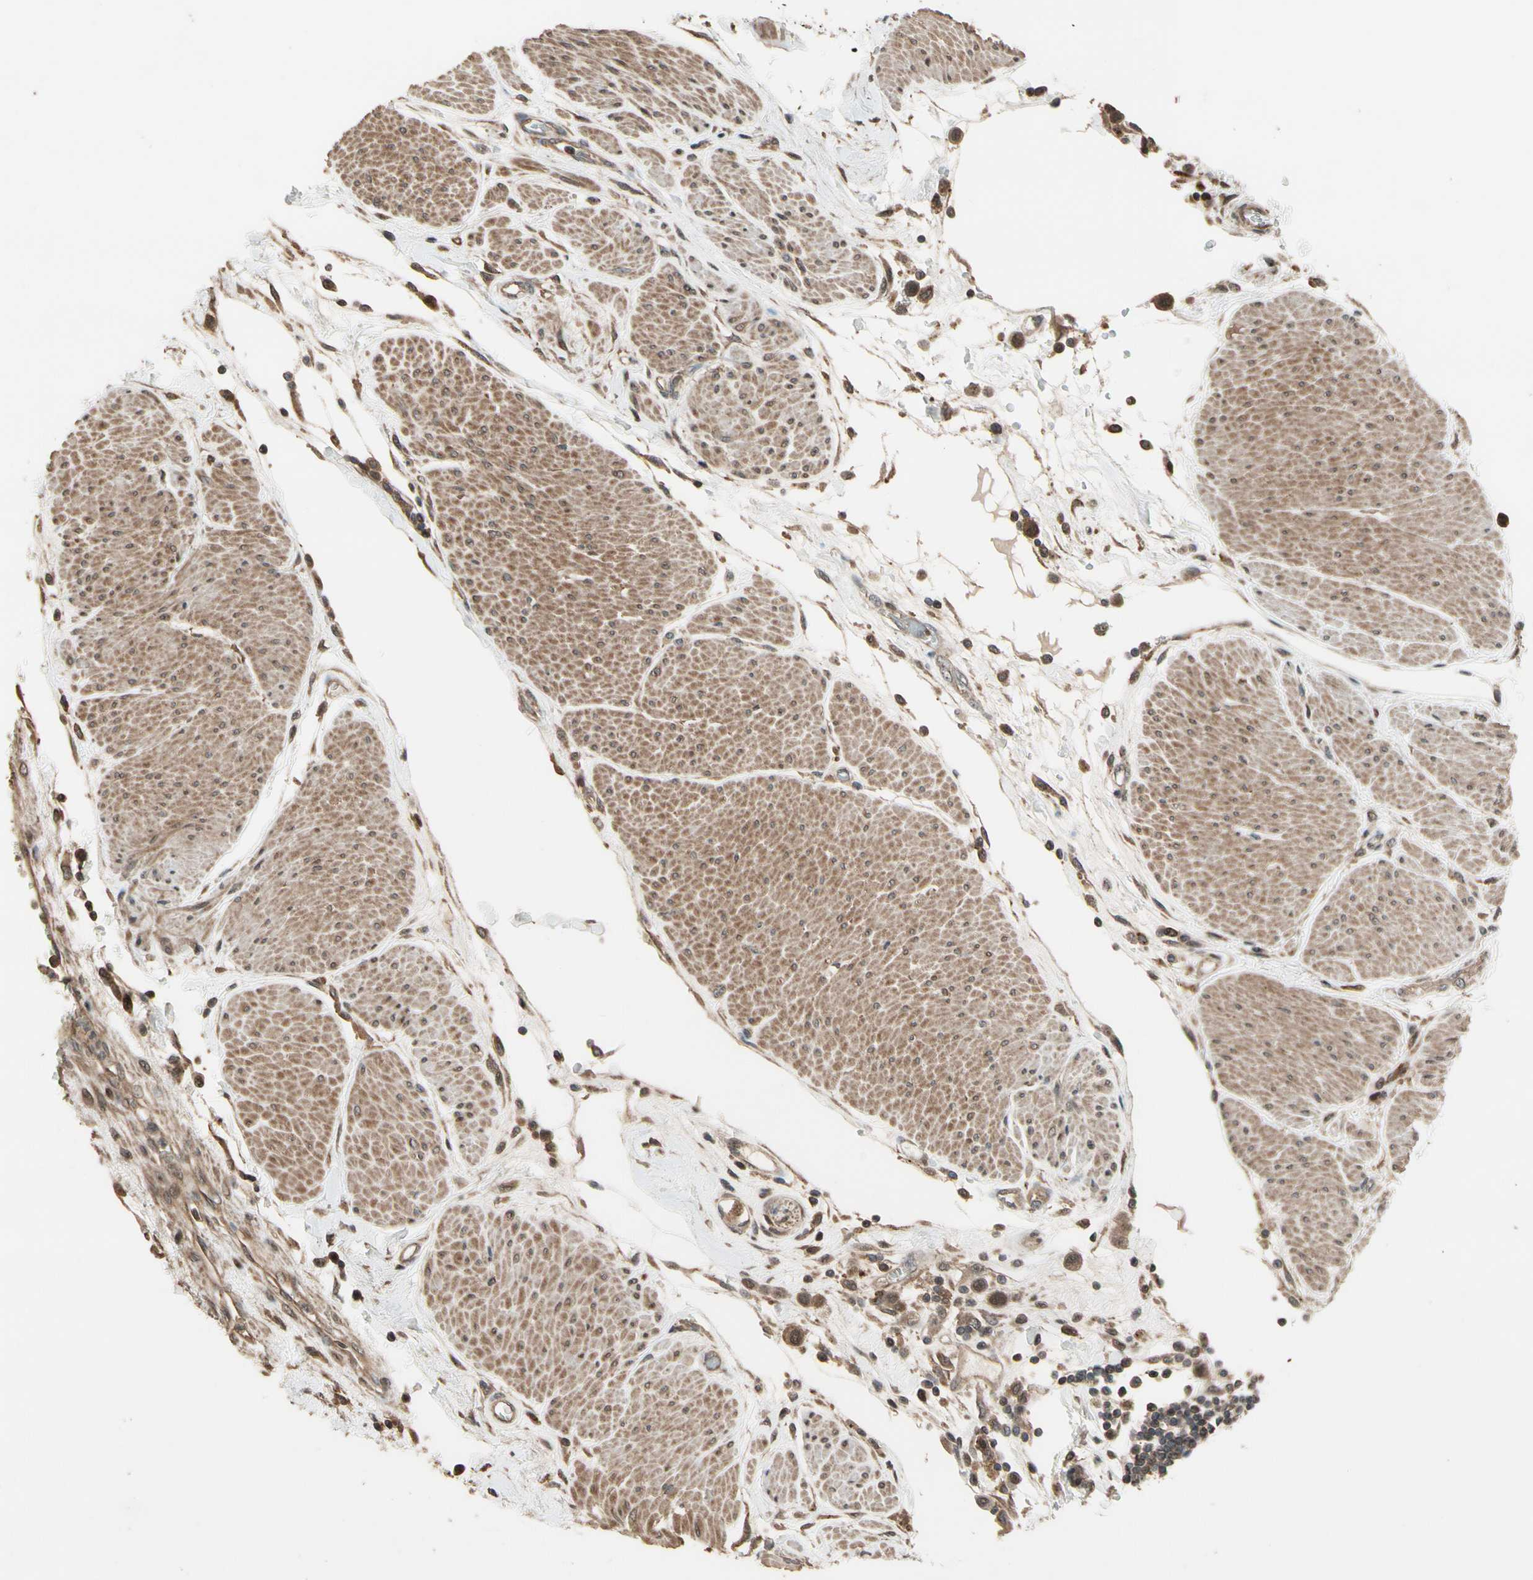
{"staining": {"intensity": "moderate", "quantity": "<25%", "location": "cytoplasmic/membranous"}, "tissue": "urothelial cancer", "cell_type": "Tumor cells", "image_type": "cancer", "snomed": [{"axis": "morphology", "description": "Urothelial carcinoma, High grade"}, {"axis": "topography", "description": "Urinary bladder"}], "caption": "Moderate cytoplasmic/membranous staining is present in approximately <25% of tumor cells in urothelial carcinoma (high-grade).", "gene": "CSF1R", "patient": {"sex": "male", "age": 50}}